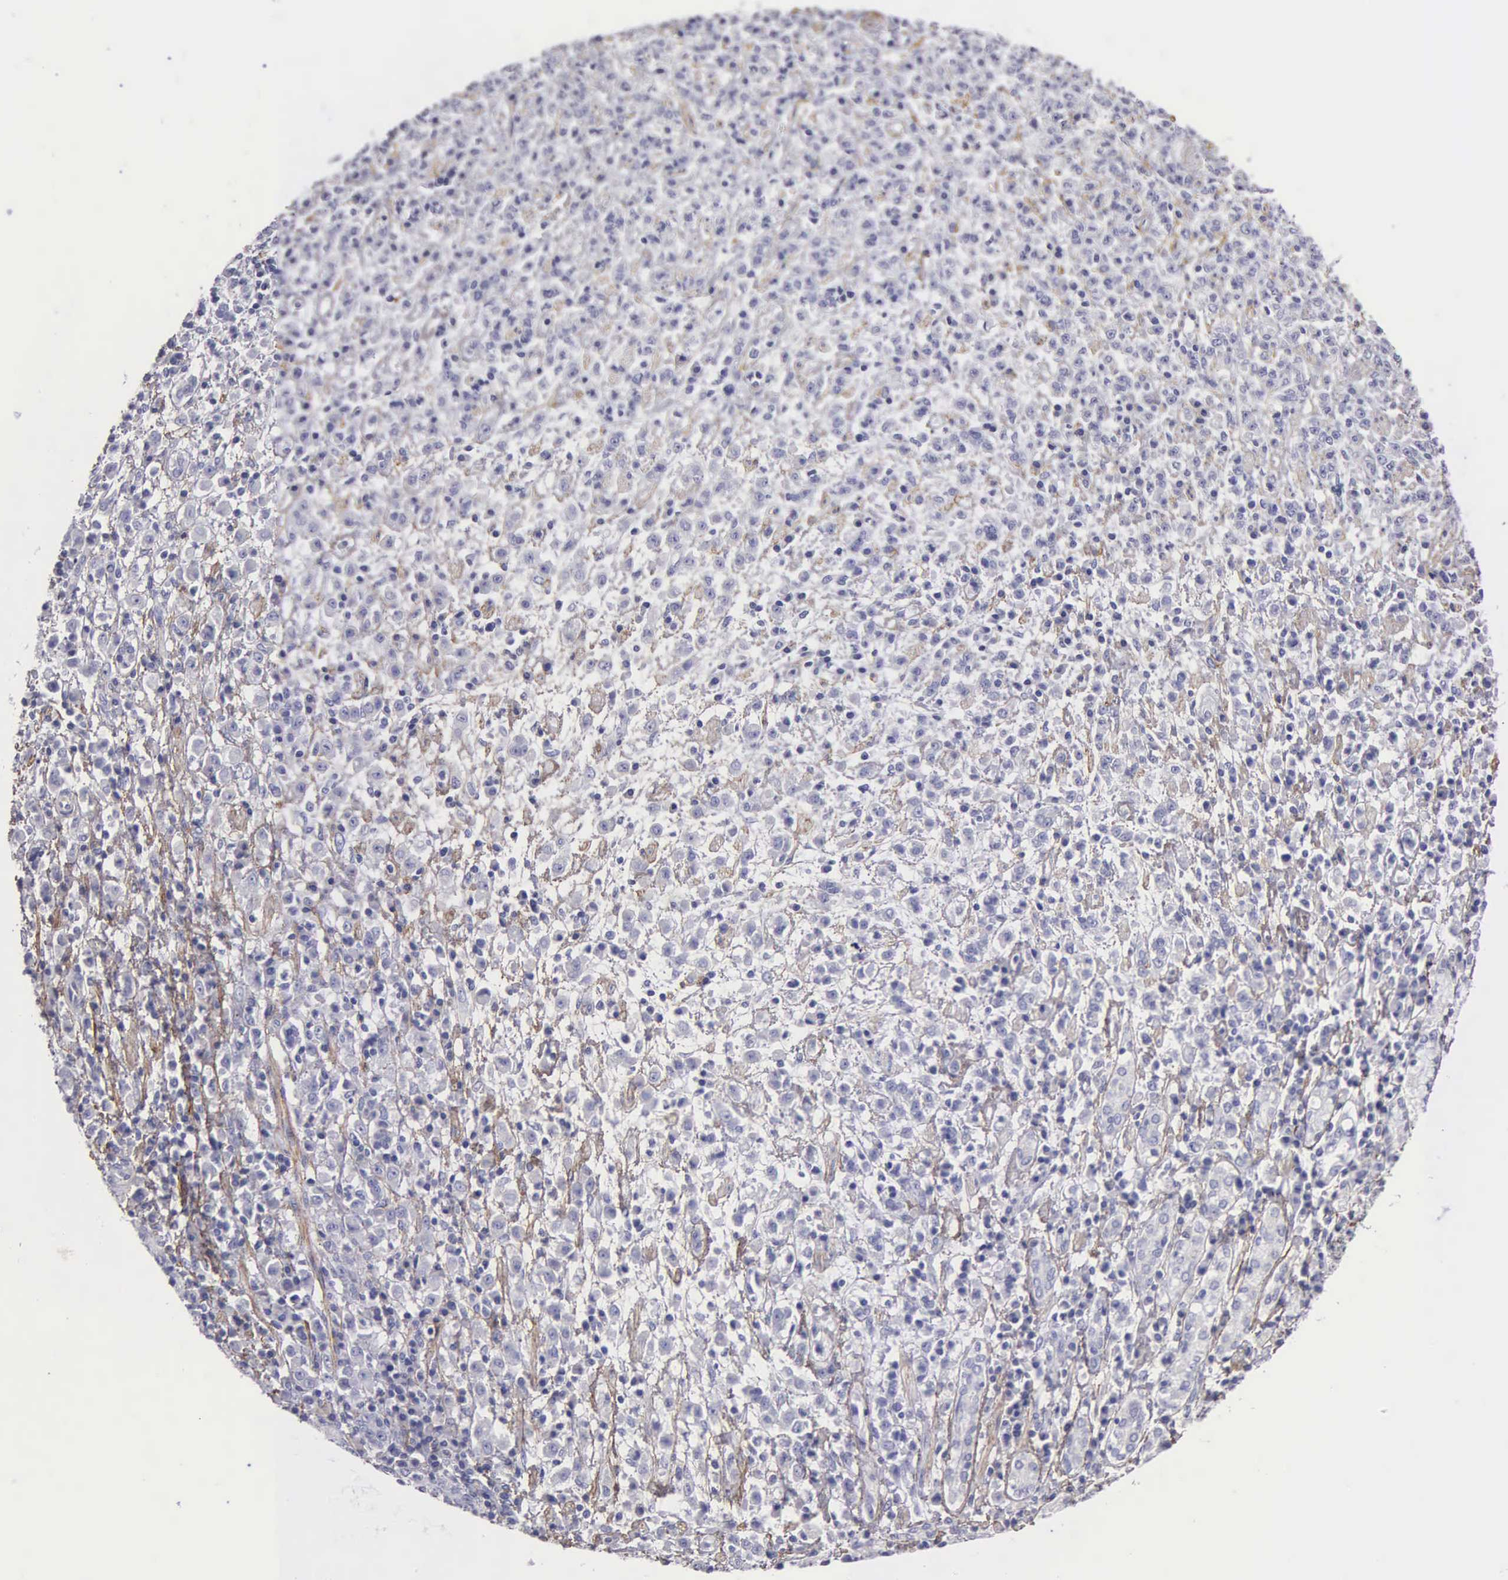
{"staining": {"intensity": "negative", "quantity": "none", "location": "none"}, "tissue": "stomach cancer", "cell_type": "Tumor cells", "image_type": "cancer", "snomed": [{"axis": "morphology", "description": "Adenocarcinoma, NOS"}, {"axis": "topography", "description": "Stomach, lower"}], "caption": "Tumor cells are negative for protein expression in human stomach cancer.", "gene": "FBLN5", "patient": {"sex": "male", "age": 88}}